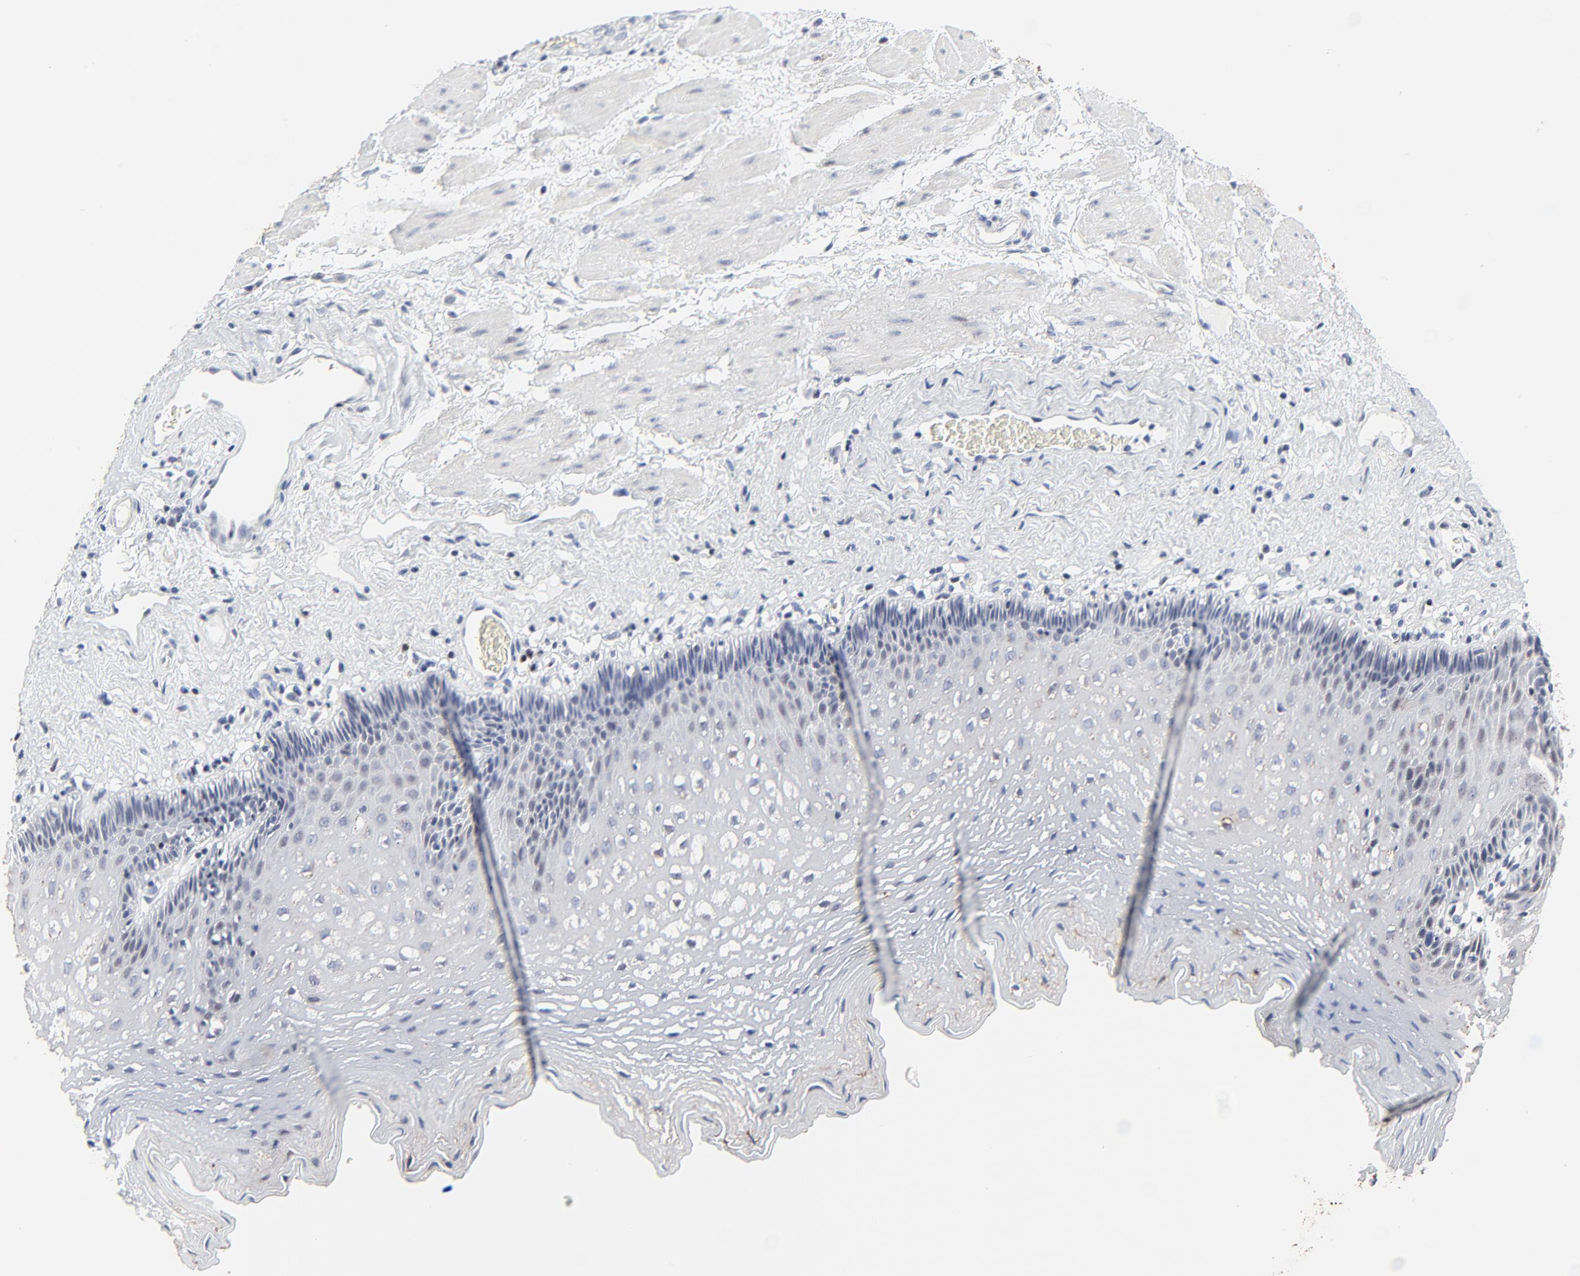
{"staining": {"intensity": "weak", "quantity": "<25%", "location": "cytoplasmic/membranous"}, "tissue": "esophagus", "cell_type": "Squamous epithelial cells", "image_type": "normal", "snomed": [{"axis": "morphology", "description": "Normal tissue, NOS"}, {"axis": "topography", "description": "Esophagus"}], "caption": "Immunohistochemistry of normal human esophagus demonstrates no expression in squamous epithelial cells.", "gene": "LNX1", "patient": {"sex": "female", "age": 70}}